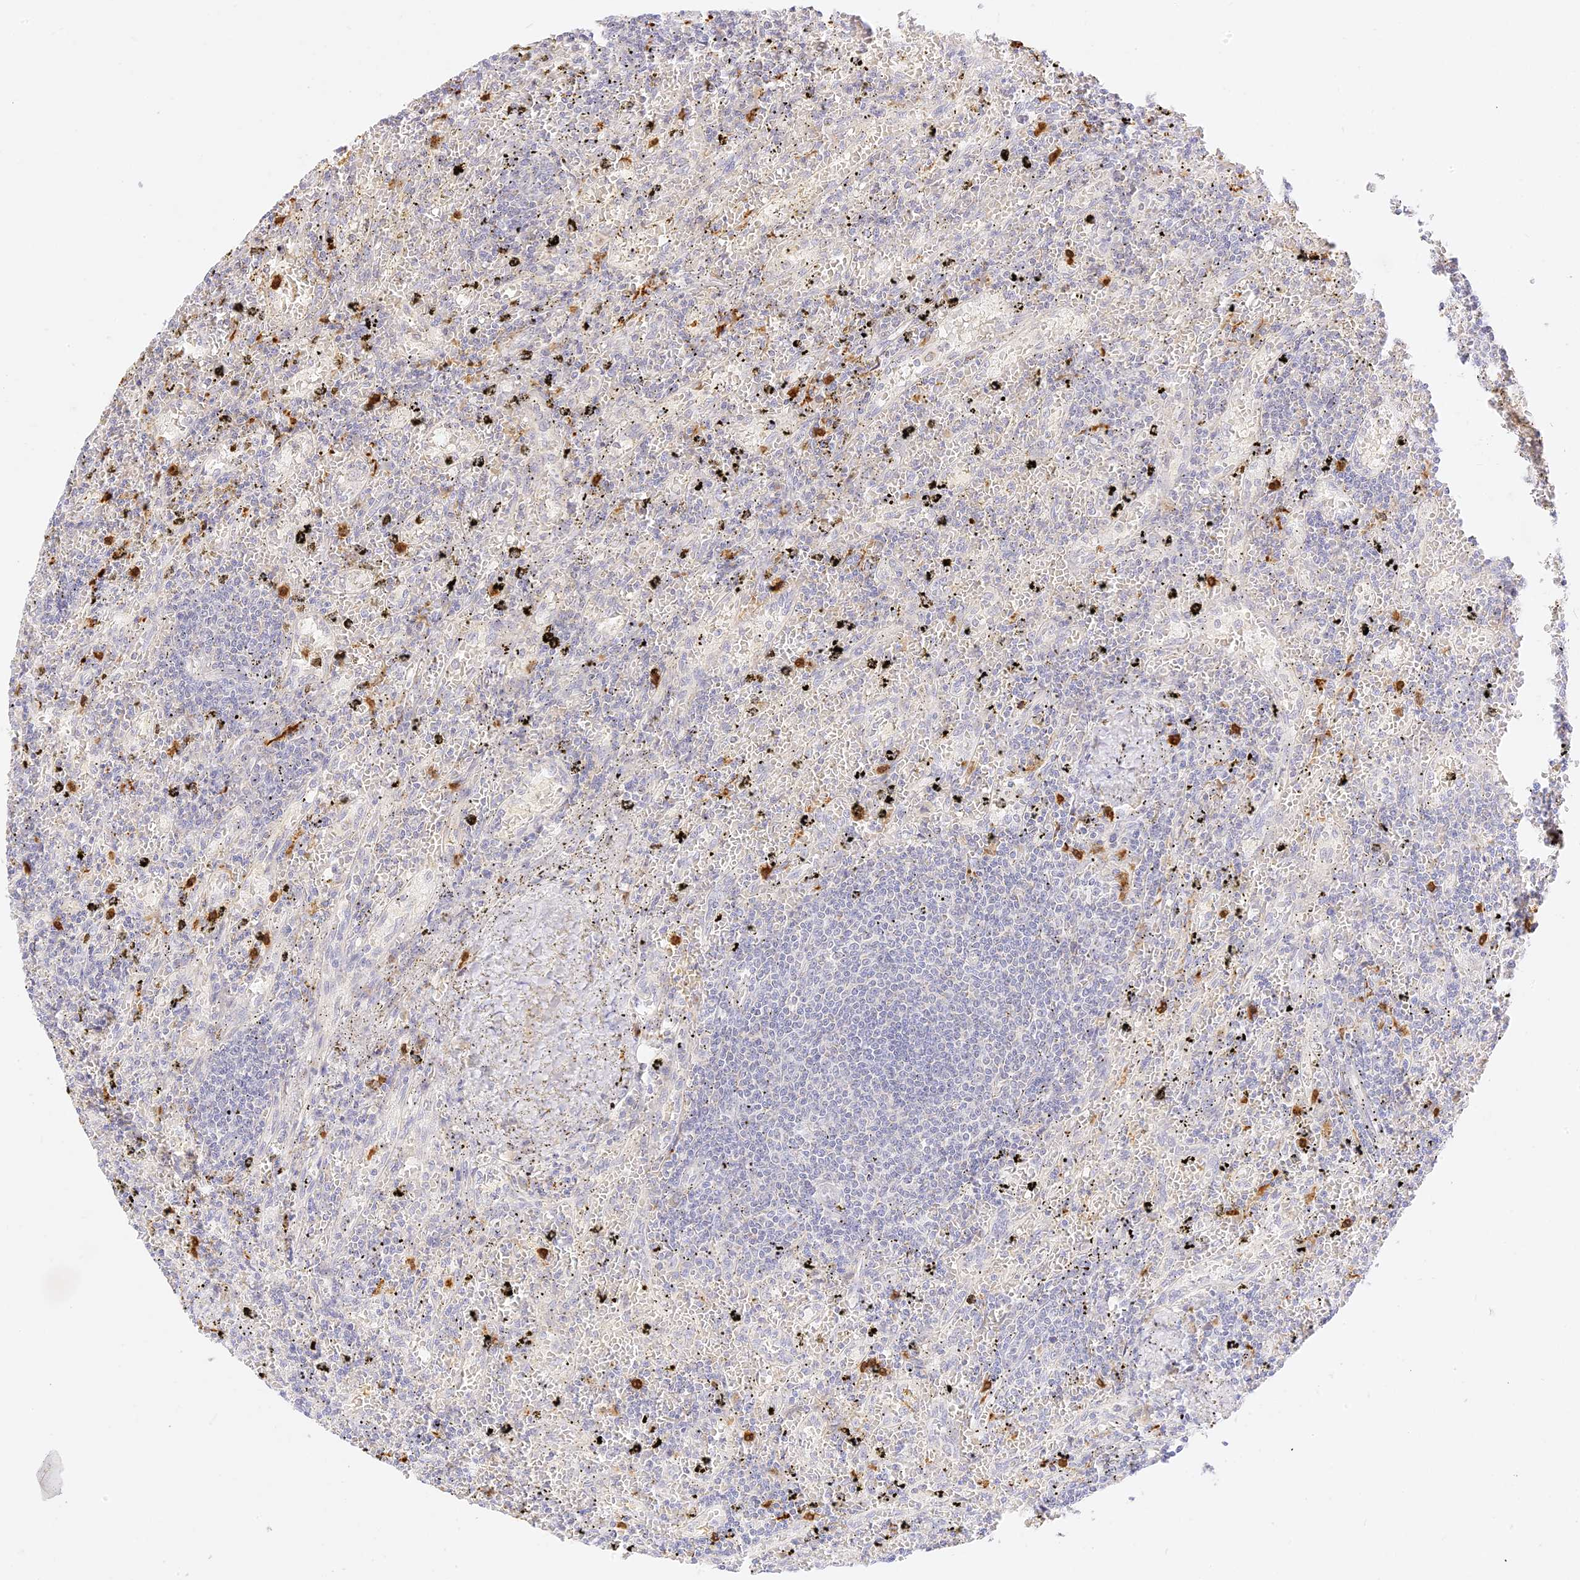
{"staining": {"intensity": "negative", "quantity": "none", "location": "none"}, "tissue": "lymphoma", "cell_type": "Tumor cells", "image_type": "cancer", "snomed": [{"axis": "morphology", "description": "Malignant lymphoma, non-Hodgkin's type, Low grade"}, {"axis": "topography", "description": "Spleen"}], "caption": "Immunohistochemical staining of human low-grade malignant lymphoma, non-Hodgkin's type exhibits no significant staining in tumor cells.", "gene": "LRRC15", "patient": {"sex": "male", "age": 76}}